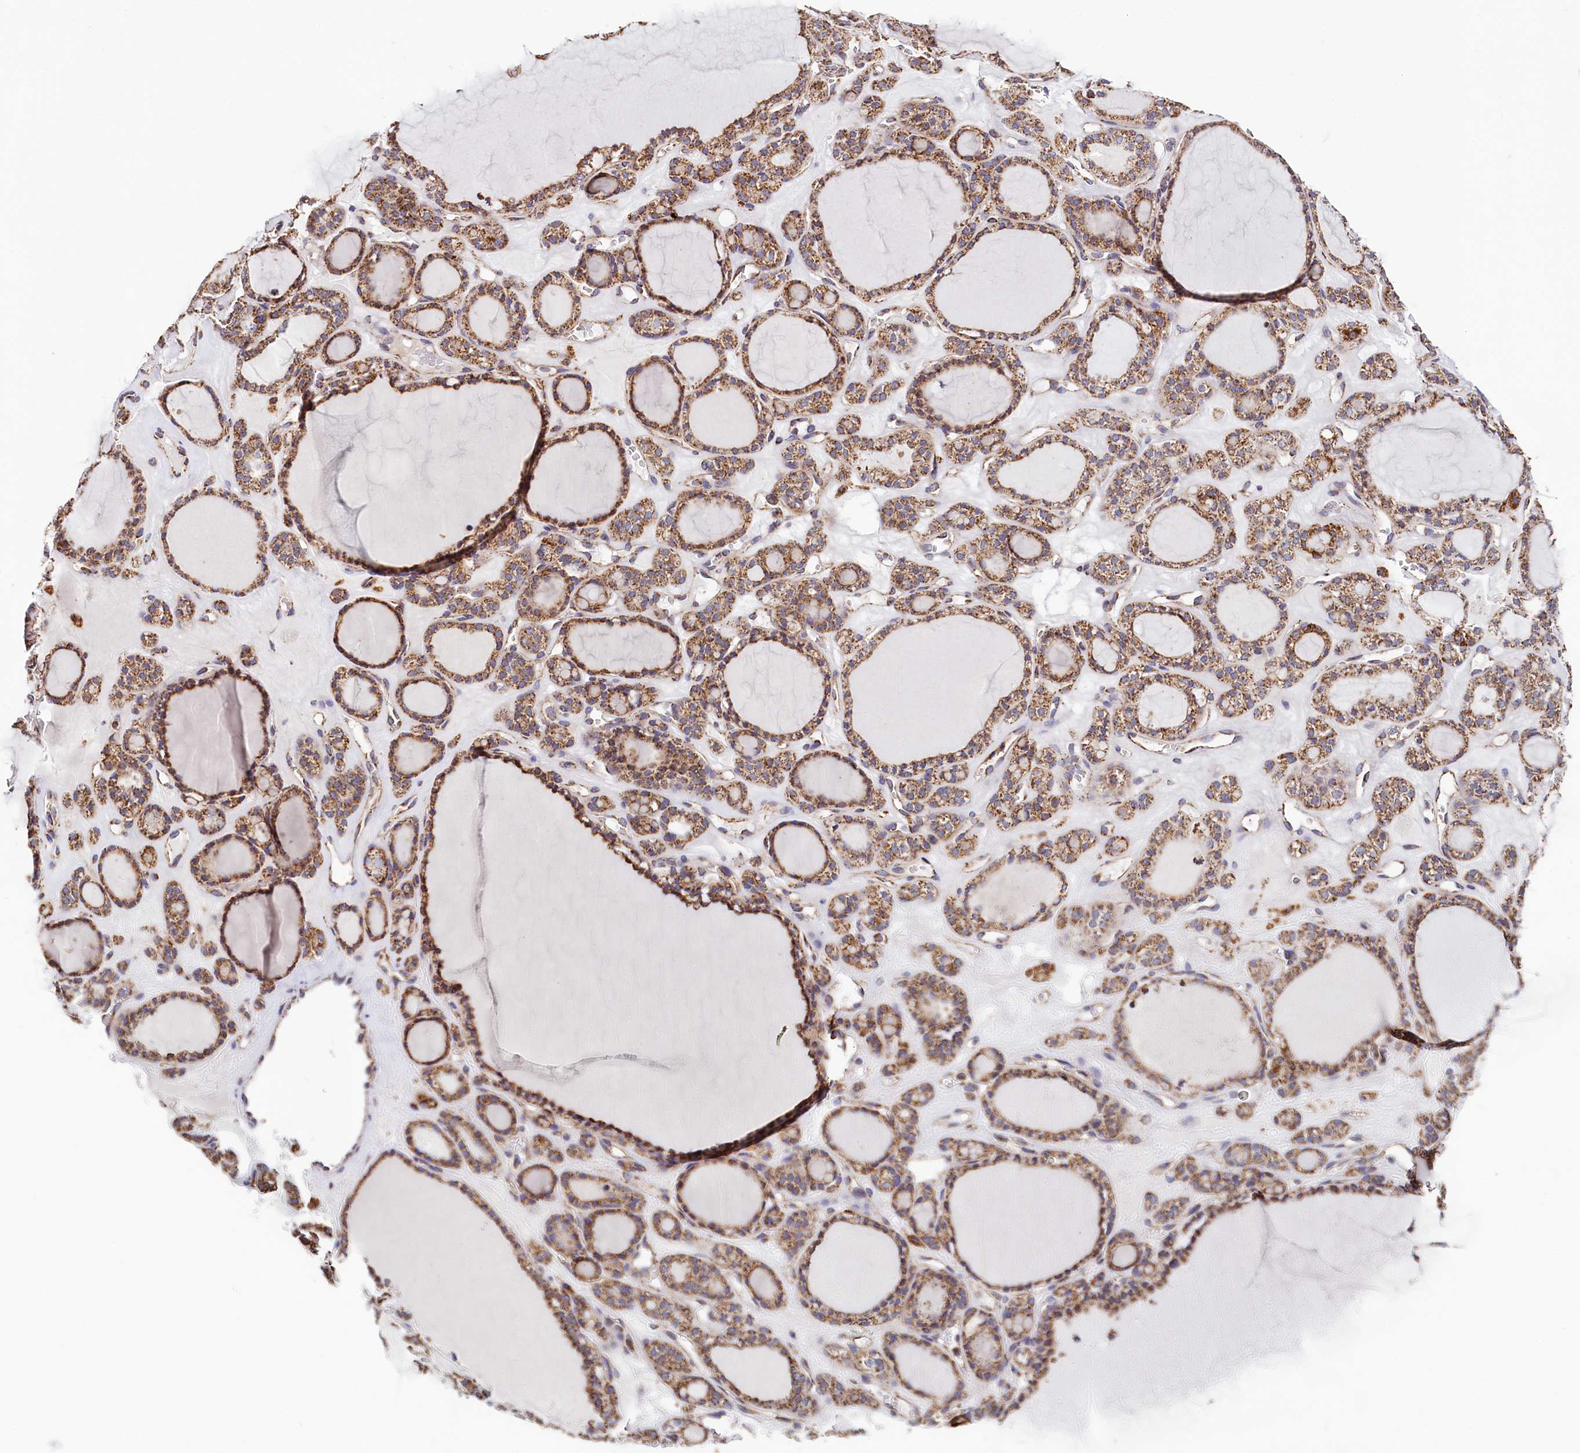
{"staining": {"intensity": "moderate", "quantity": ">75%", "location": "cytoplasmic/membranous"}, "tissue": "thyroid gland", "cell_type": "Glandular cells", "image_type": "normal", "snomed": [{"axis": "morphology", "description": "Normal tissue, NOS"}, {"axis": "topography", "description": "Thyroid gland"}], "caption": "DAB immunohistochemical staining of benign thyroid gland demonstrates moderate cytoplasmic/membranous protein expression in approximately >75% of glandular cells.", "gene": "NUDT15", "patient": {"sex": "female", "age": 28}}